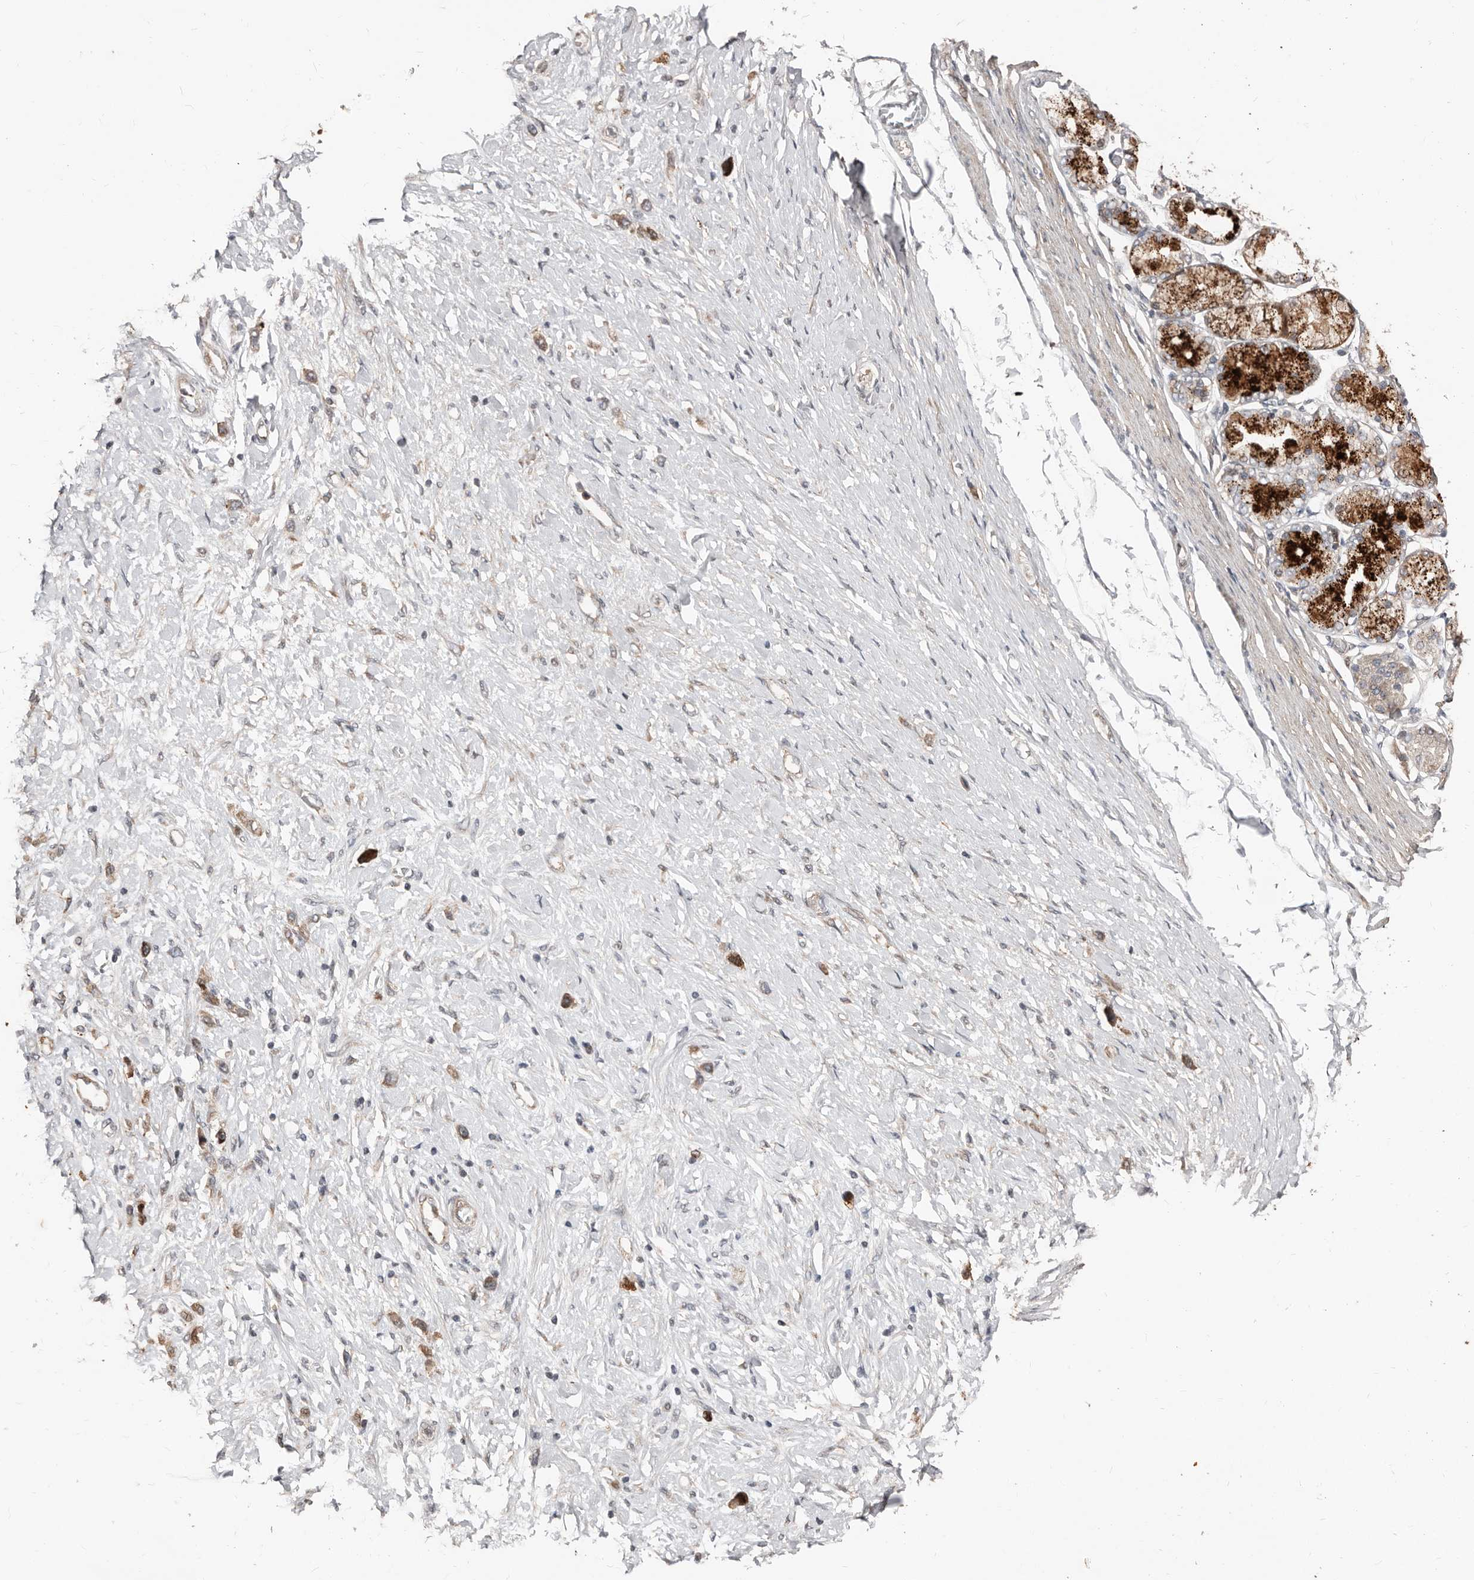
{"staining": {"intensity": "moderate", "quantity": "25%-75%", "location": "cytoplasmic/membranous"}, "tissue": "stomach cancer", "cell_type": "Tumor cells", "image_type": "cancer", "snomed": [{"axis": "morphology", "description": "Adenocarcinoma, NOS"}, {"axis": "topography", "description": "Stomach"}], "caption": "Approximately 25%-75% of tumor cells in adenocarcinoma (stomach) display moderate cytoplasmic/membranous protein staining as visualized by brown immunohistochemical staining.", "gene": "SMYD4", "patient": {"sex": "female", "age": 65}}